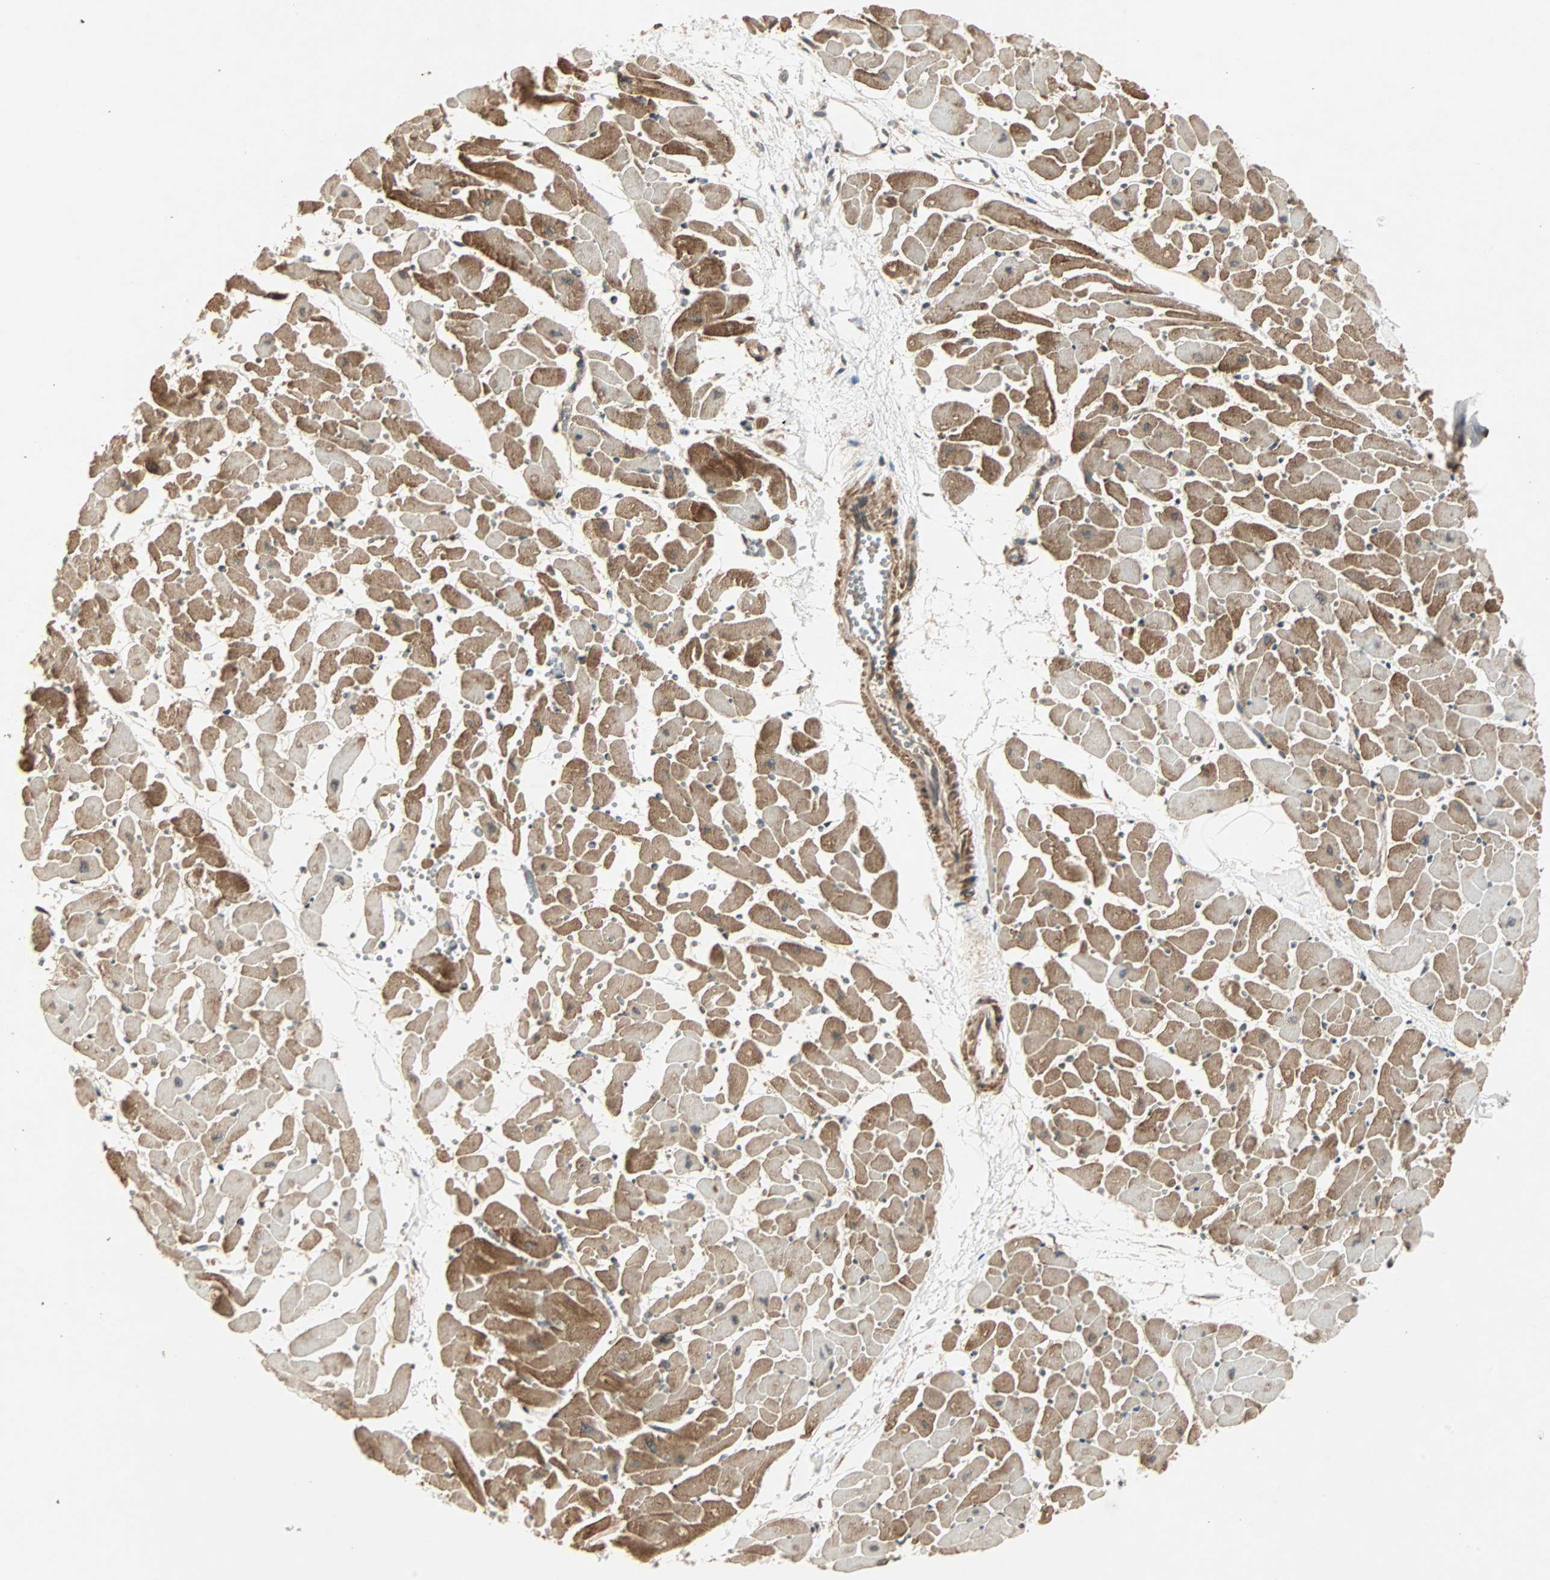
{"staining": {"intensity": "strong", "quantity": "25%-75%", "location": "cytoplasmic/membranous"}, "tissue": "heart muscle", "cell_type": "Cardiomyocytes", "image_type": "normal", "snomed": [{"axis": "morphology", "description": "Normal tissue, NOS"}, {"axis": "topography", "description": "Heart"}], "caption": "DAB immunohistochemical staining of normal human heart muscle displays strong cytoplasmic/membranous protein expression in about 25%-75% of cardiomyocytes. (IHC, brightfield microscopy, high magnification).", "gene": "ZSCAN31", "patient": {"sex": "female", "age": 19}}